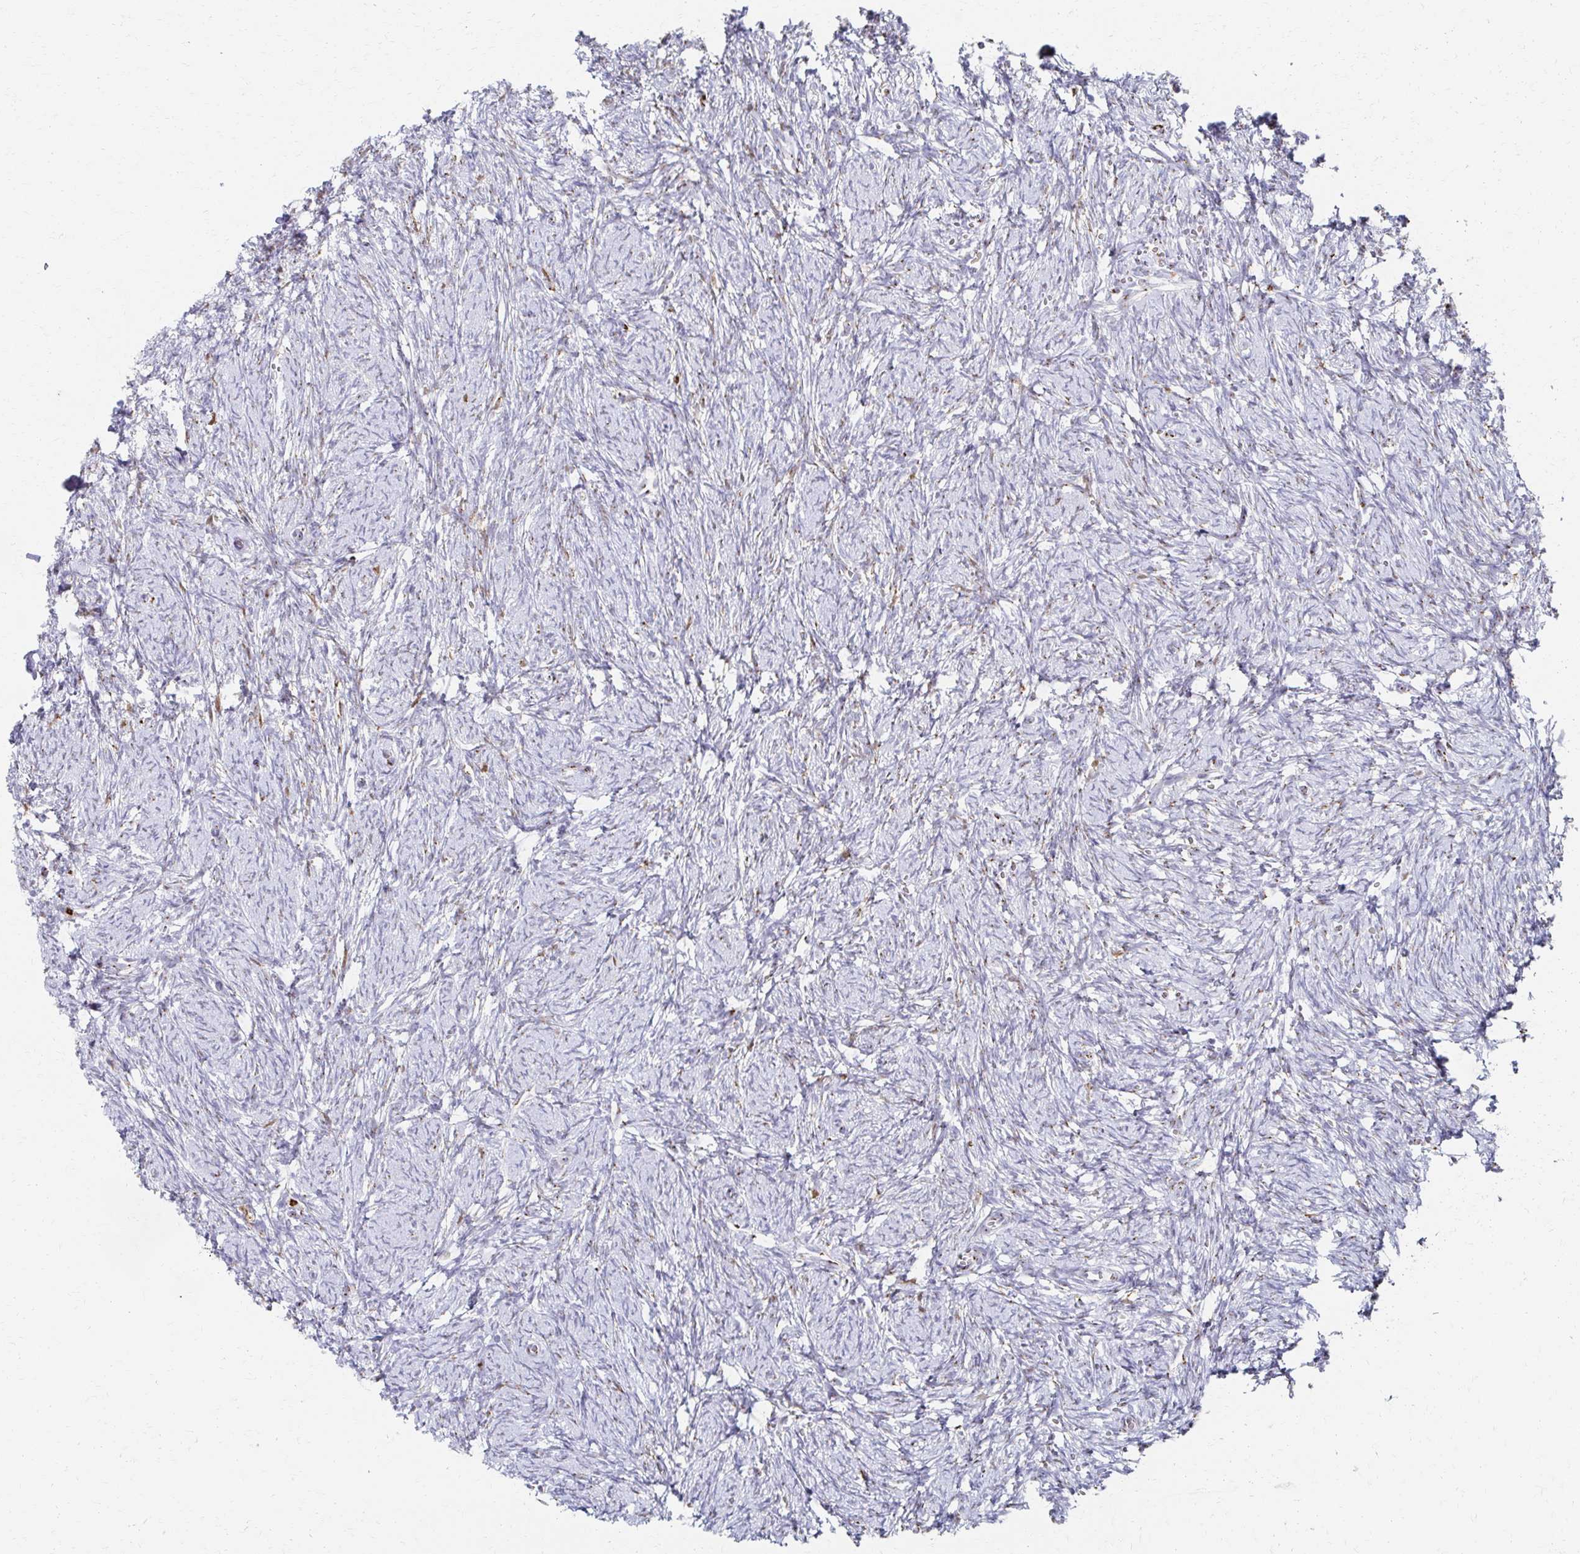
{"staining": {"intensity": "weak", "quantity": "25%-75%", "location": "cytoplasmic/membranous"}, "tissue": "ovary", "cell_type": "Follicle cells", "image_type": "normal", "snomed": [{"axis": "morphology", "description": "Normal tissue, NOS"}, {"axis": "topography", "description": "Ovary"}], "caption": "High-magnification brightfield microscopy of unremarkable ovary stained with DAB (brown) and counterstained with hematoxylin (blue). follicle cells exhibit weak cytoplasmic/membranous staining is identified in approximately25%-75% of cells.", "gene": "ENSG00000254692", "patient": {"sex": "female", "age": 41}}